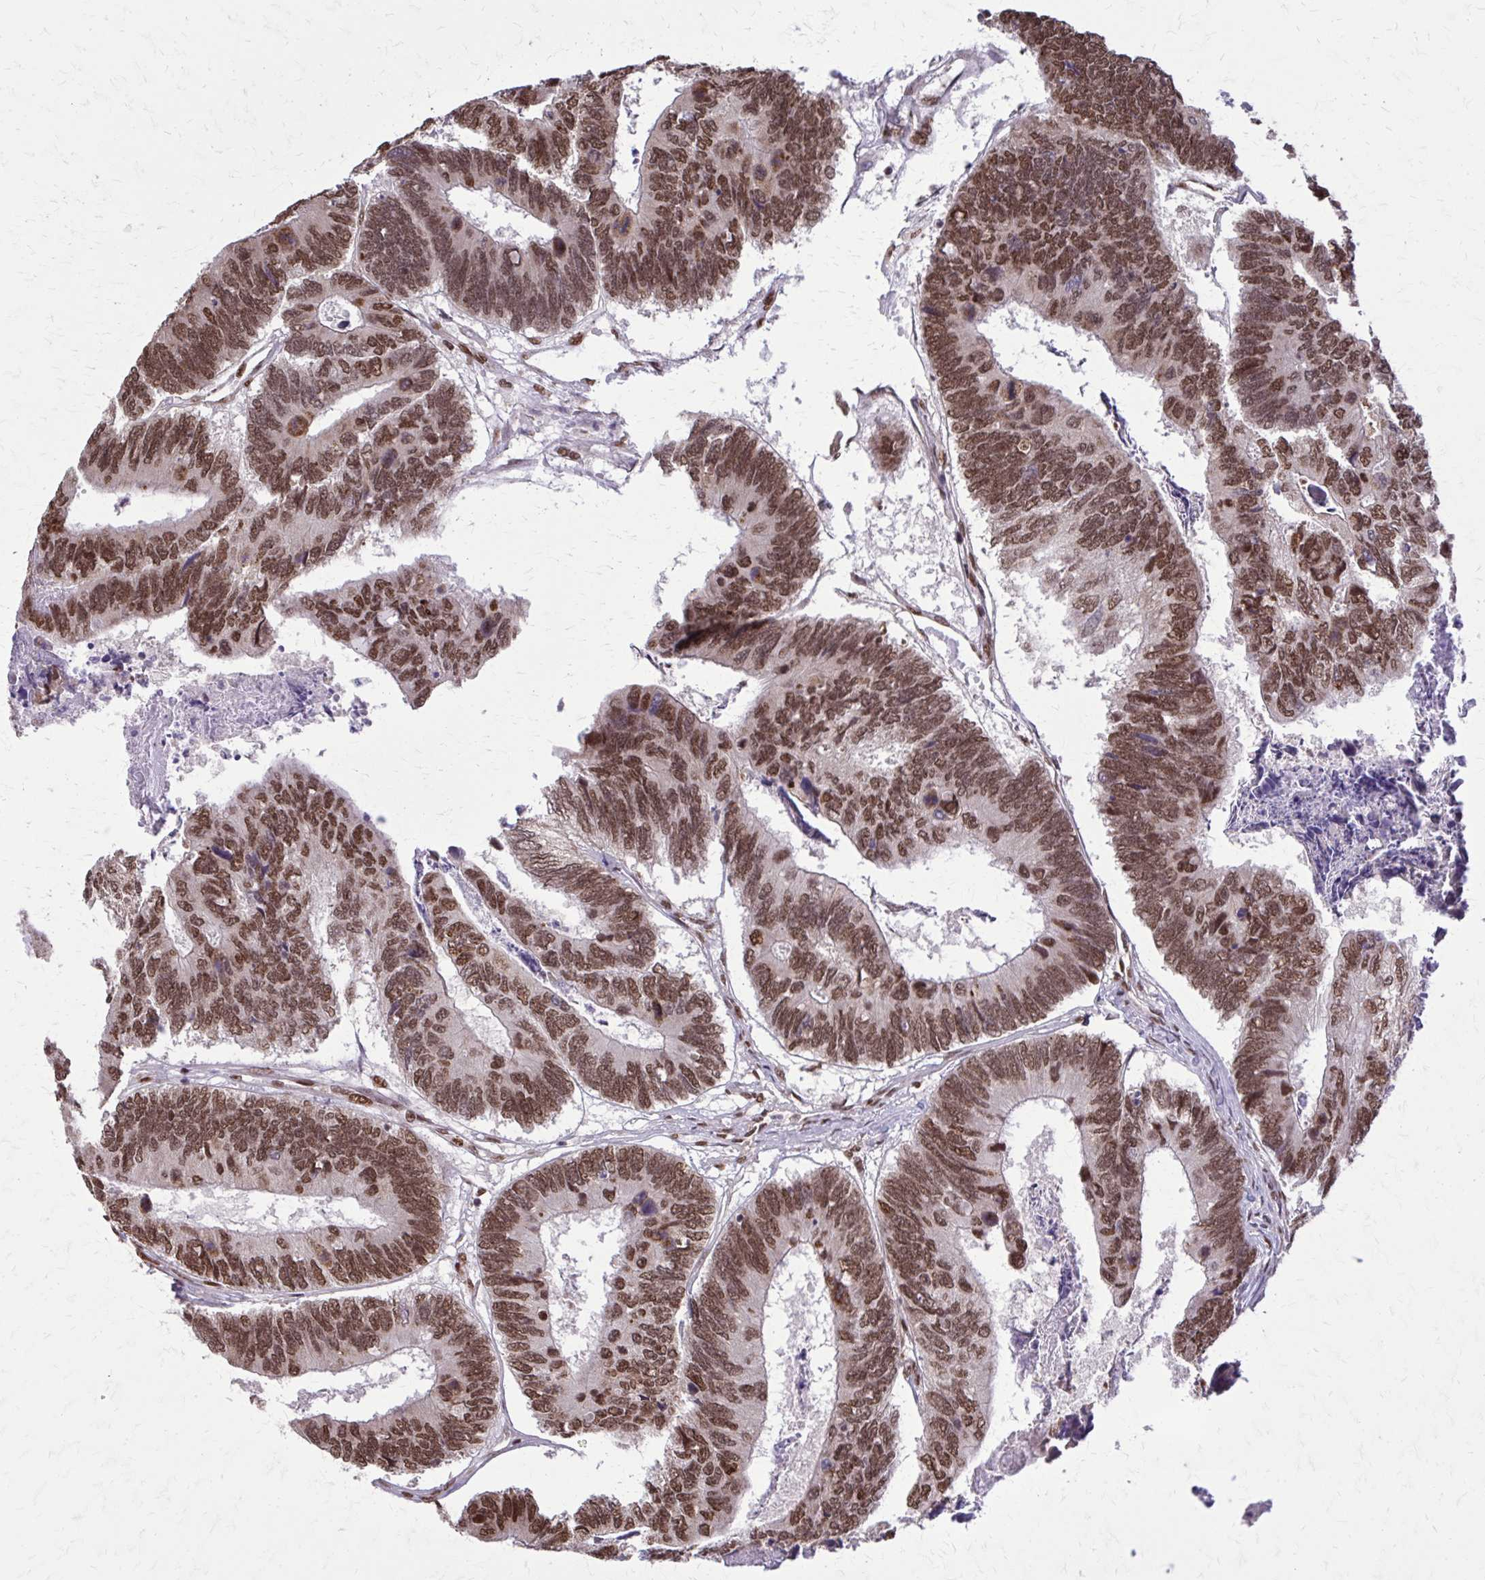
{"staining": {"intensity": "moderate", "quantity": ">75%", "location": "nuclear"}, "tissue": "colorectal cancer", "cell_type": "Tumor cells", "image_type": "cancer", "snomed": [{"axis": "morphology", "description": "Adenocarcinoma, NOS"}, {"axis": "topography", "description": "Colon"}], "caption": "Moderate nuclear protein positivity is present in about >75% of tumor cells in colorectal adenocarcinoma. The protein of interest is stained brown, and the nuclei are stained in blue (DAB (3,3'-diaminobenzidine) IHC with brightfield microscopy, high magnification).", "gene": "TTF1", "patient": {"sex": "female", "age": 67}}